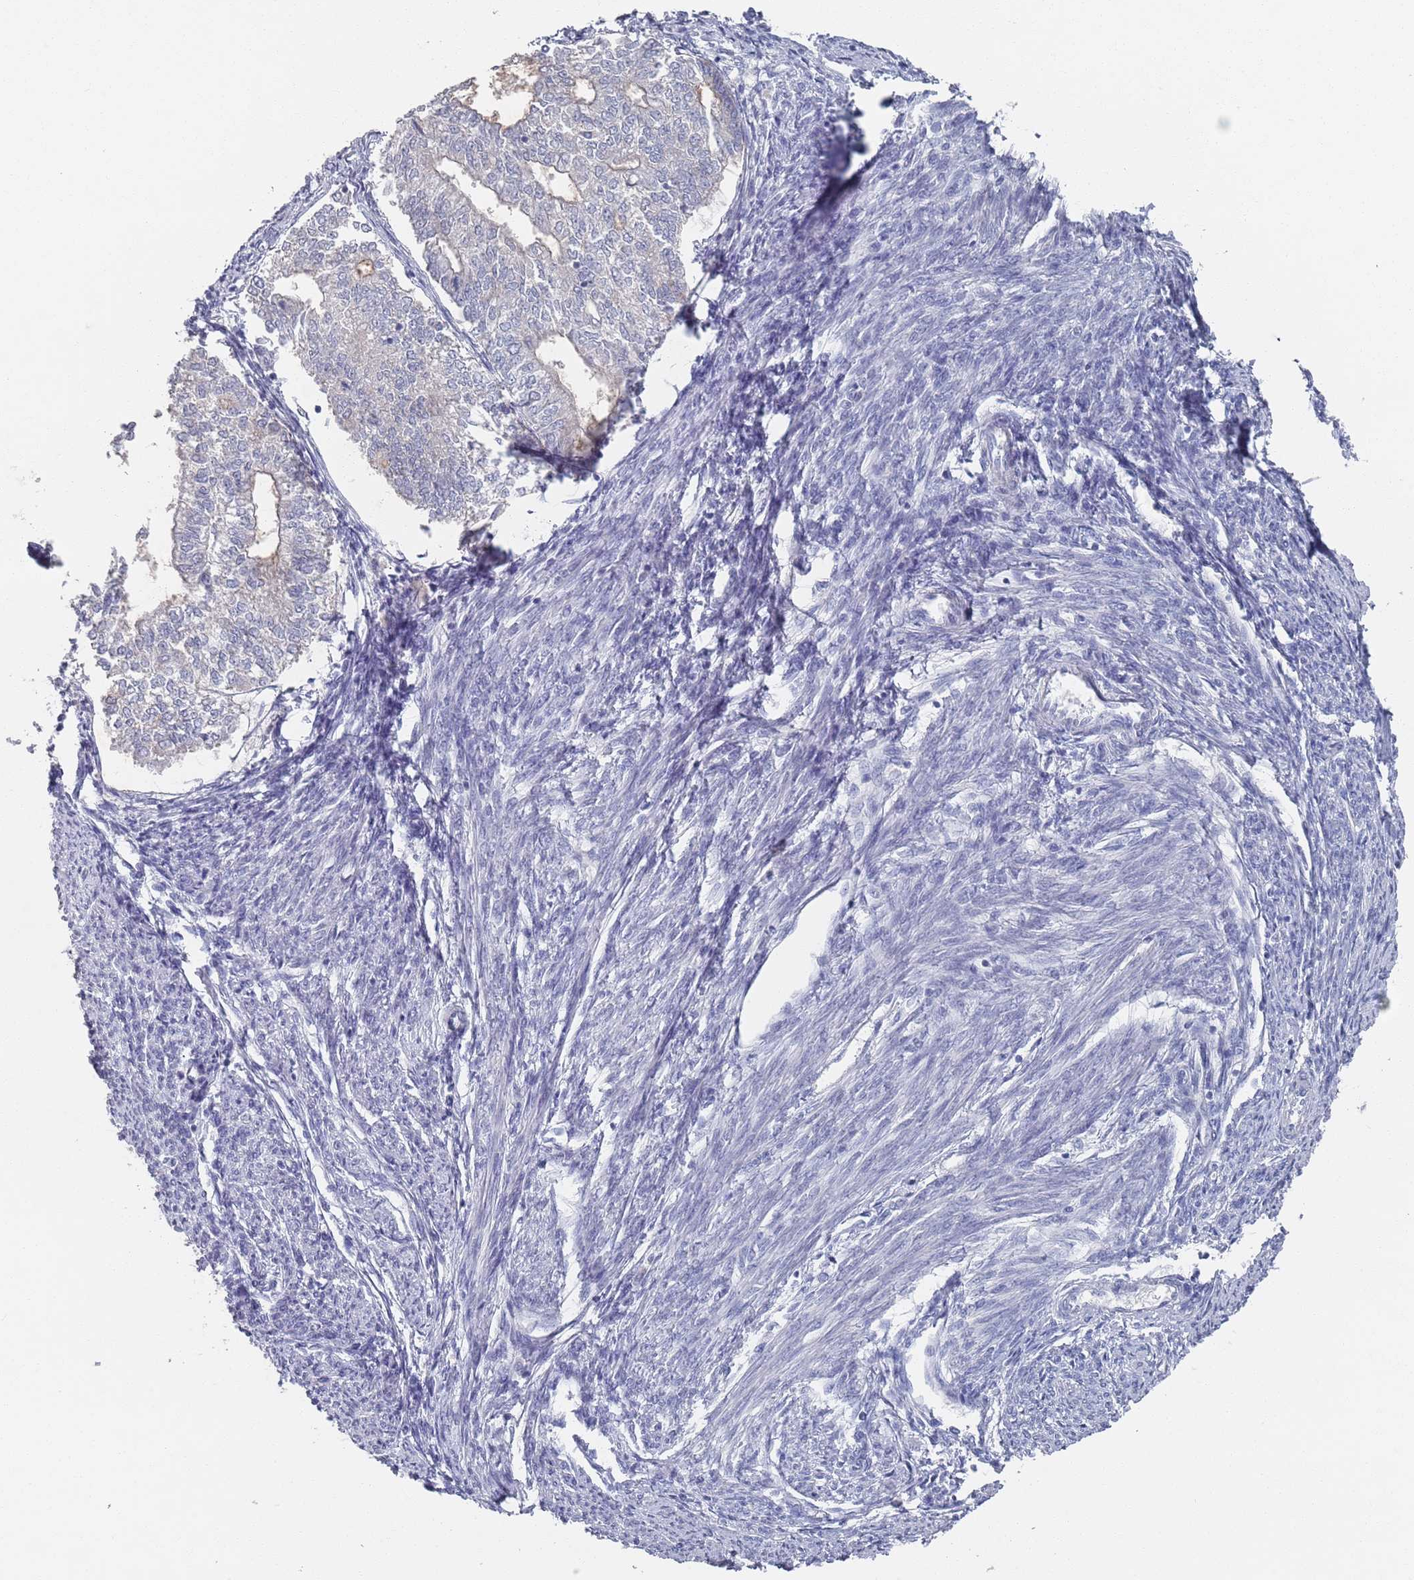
{"staining": {"intensity": "negative", "quantity": "none", "location": "none"}, "tissue": "smooth muscle", "cell_type": "Smooth muscle cells", "image_type": "normal", "snomed": [{"axis": "morphology", "description": "Normal tissue, NOS"}, {"axis": "topography", "description": "Smooth muscle"}, {"axis": "topography", "description": "Uterus"}], "caption": "The histopathology image reveals no staining of smooth muscle cells in normal smooth muscle.", "gene": "PROM2", "patient": {"sex": "female", "age": 59}}